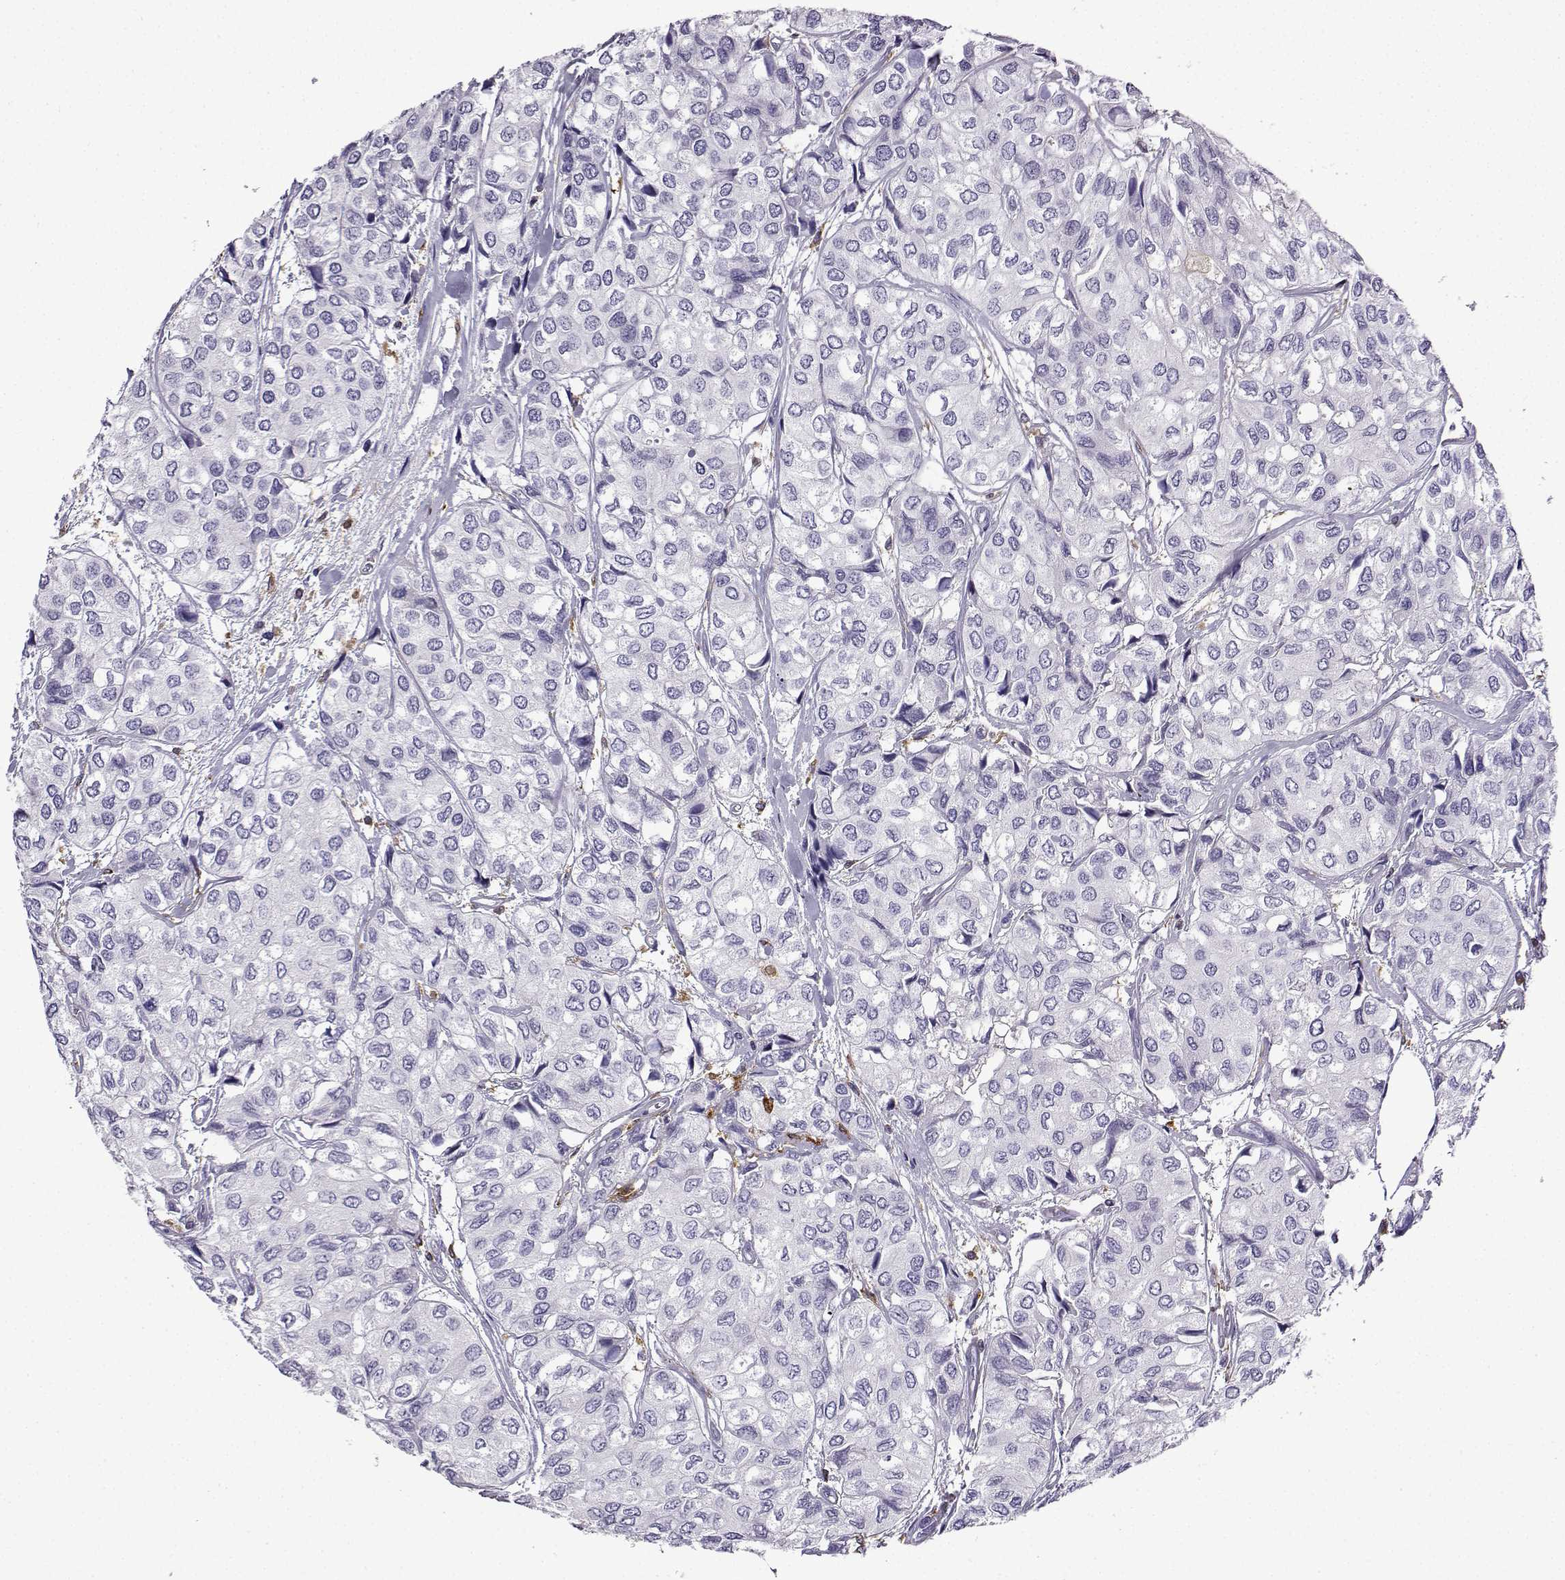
{"staining": {"intensity": "negative", "quantity": "none", "location": "none"}, "tissue": "urothelial cancer", "cell_type": "Tumor cells", "image_type": "cancer", "snomed": [{"axis": "morphology", "description": "Urothelial carcinoma, High grade"}, {"axis": "topography", "description": "Urinary bladder"}], "caption": "Tumor cells are negative for brown protein staining in urothelial carcinoma (high-grade).", "gene": "DOCK10", "patient": {"sex": "male", "age": 73}}